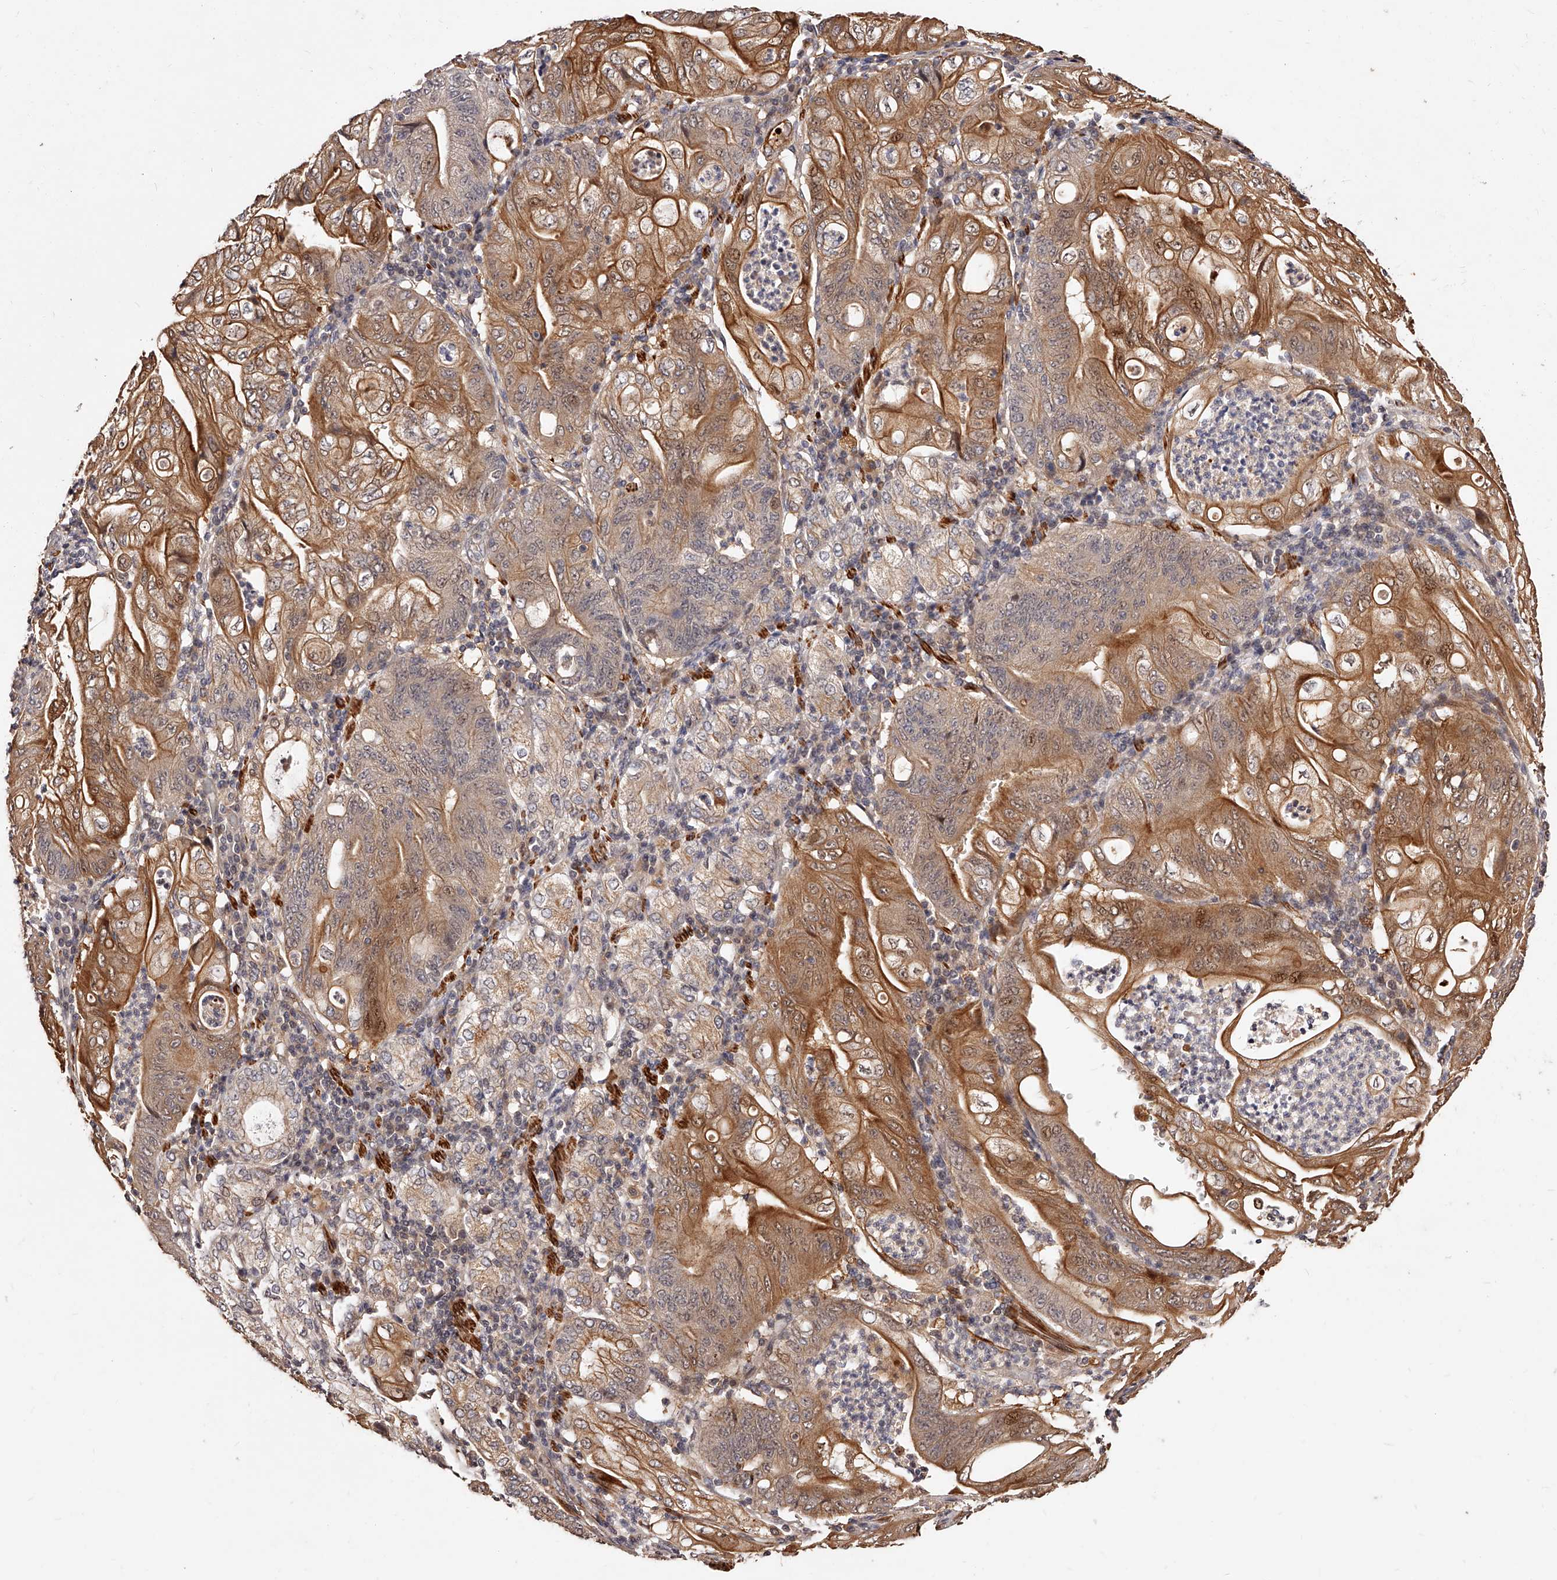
{"staining": {"intensity": "moderate", "quantity": ">75%", "location": "cytoplasmic/membranous,nuclear"}, "tissue": "stomach cancer", "cell_type": "Tumor cells", "image_type": "cancer", "snomed": [{"axis": "morphology", "description": "Adenocarcinoma, NOS"}, {"axis": "topography", "description": "Stomach"}], "caption": "An image of human stomach cancer stained for a protein displays moderate cytoplasmic/membranous and nuclear brown staining in tumor cells. (Brightfield microscopy of DAB IHC at high magnification).", "gene": "CUL7", "patient": {"sex": "female", "age": 73}}